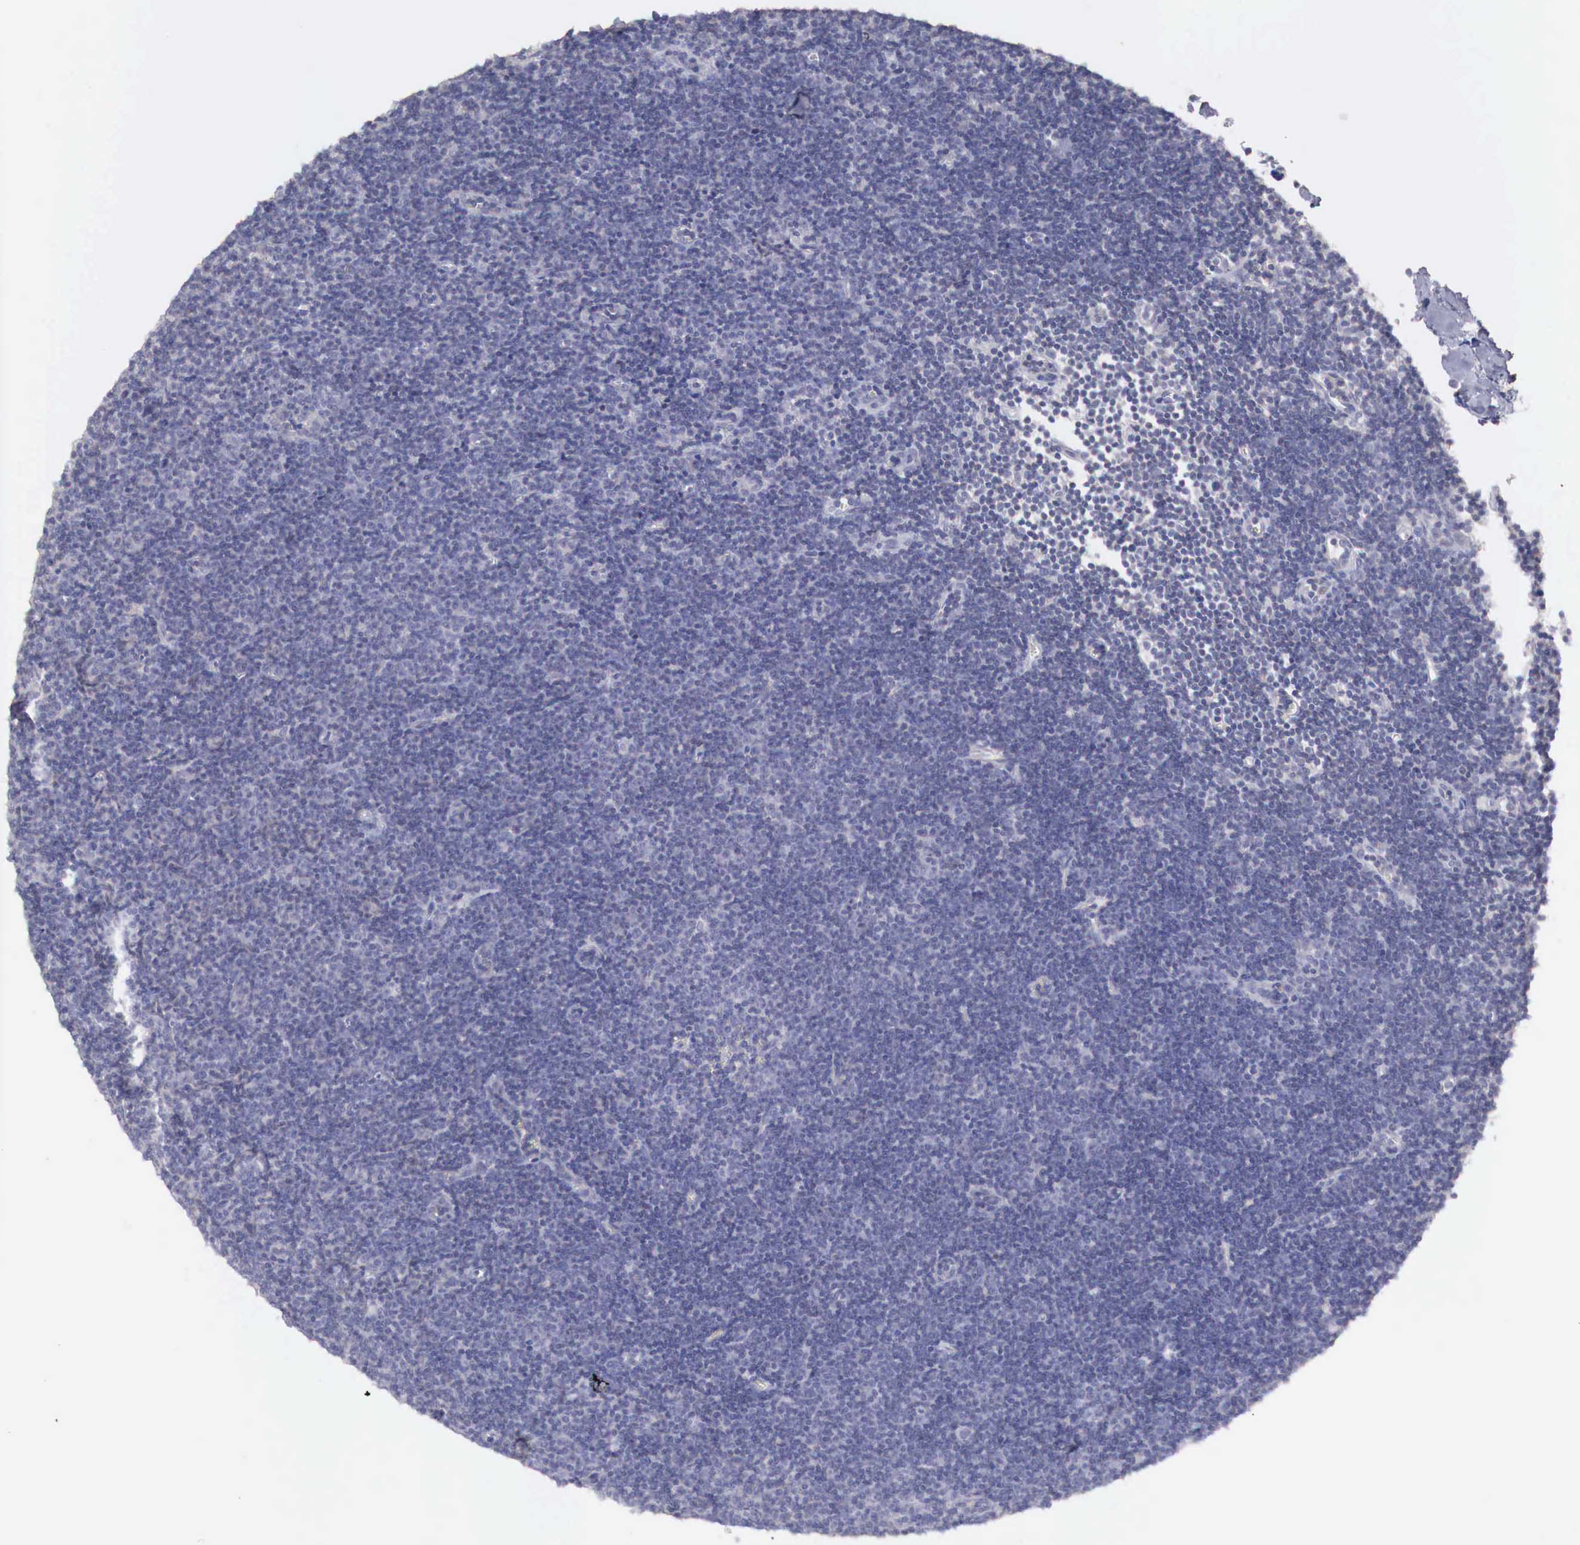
{"staining": {"intensity": "negative", "quantity": "none", "location": "none"}, "tissue": "lymphoma", "cell_type": "Tumor cells", "image_type": "cancer", "snomed": [{"axis": "morphology", "description": "Malignant lymphoma, non-Hodgkin's type, Low grade"}, {"axis": "topography", "description": "Lymph node"}], "caption": "Immunohistochemistry (IHC) photomicrograph of human lymphoma stained for a protein (brown), which shows no positivity in tumor cells. (DAB (3,3'-diaminobenzidine) immunohistochemistry (IHC) visualized using brightfield microscopy, high magnification).", "gene": "TRIM13", "patient": {"sex": "male", "age": 57}}